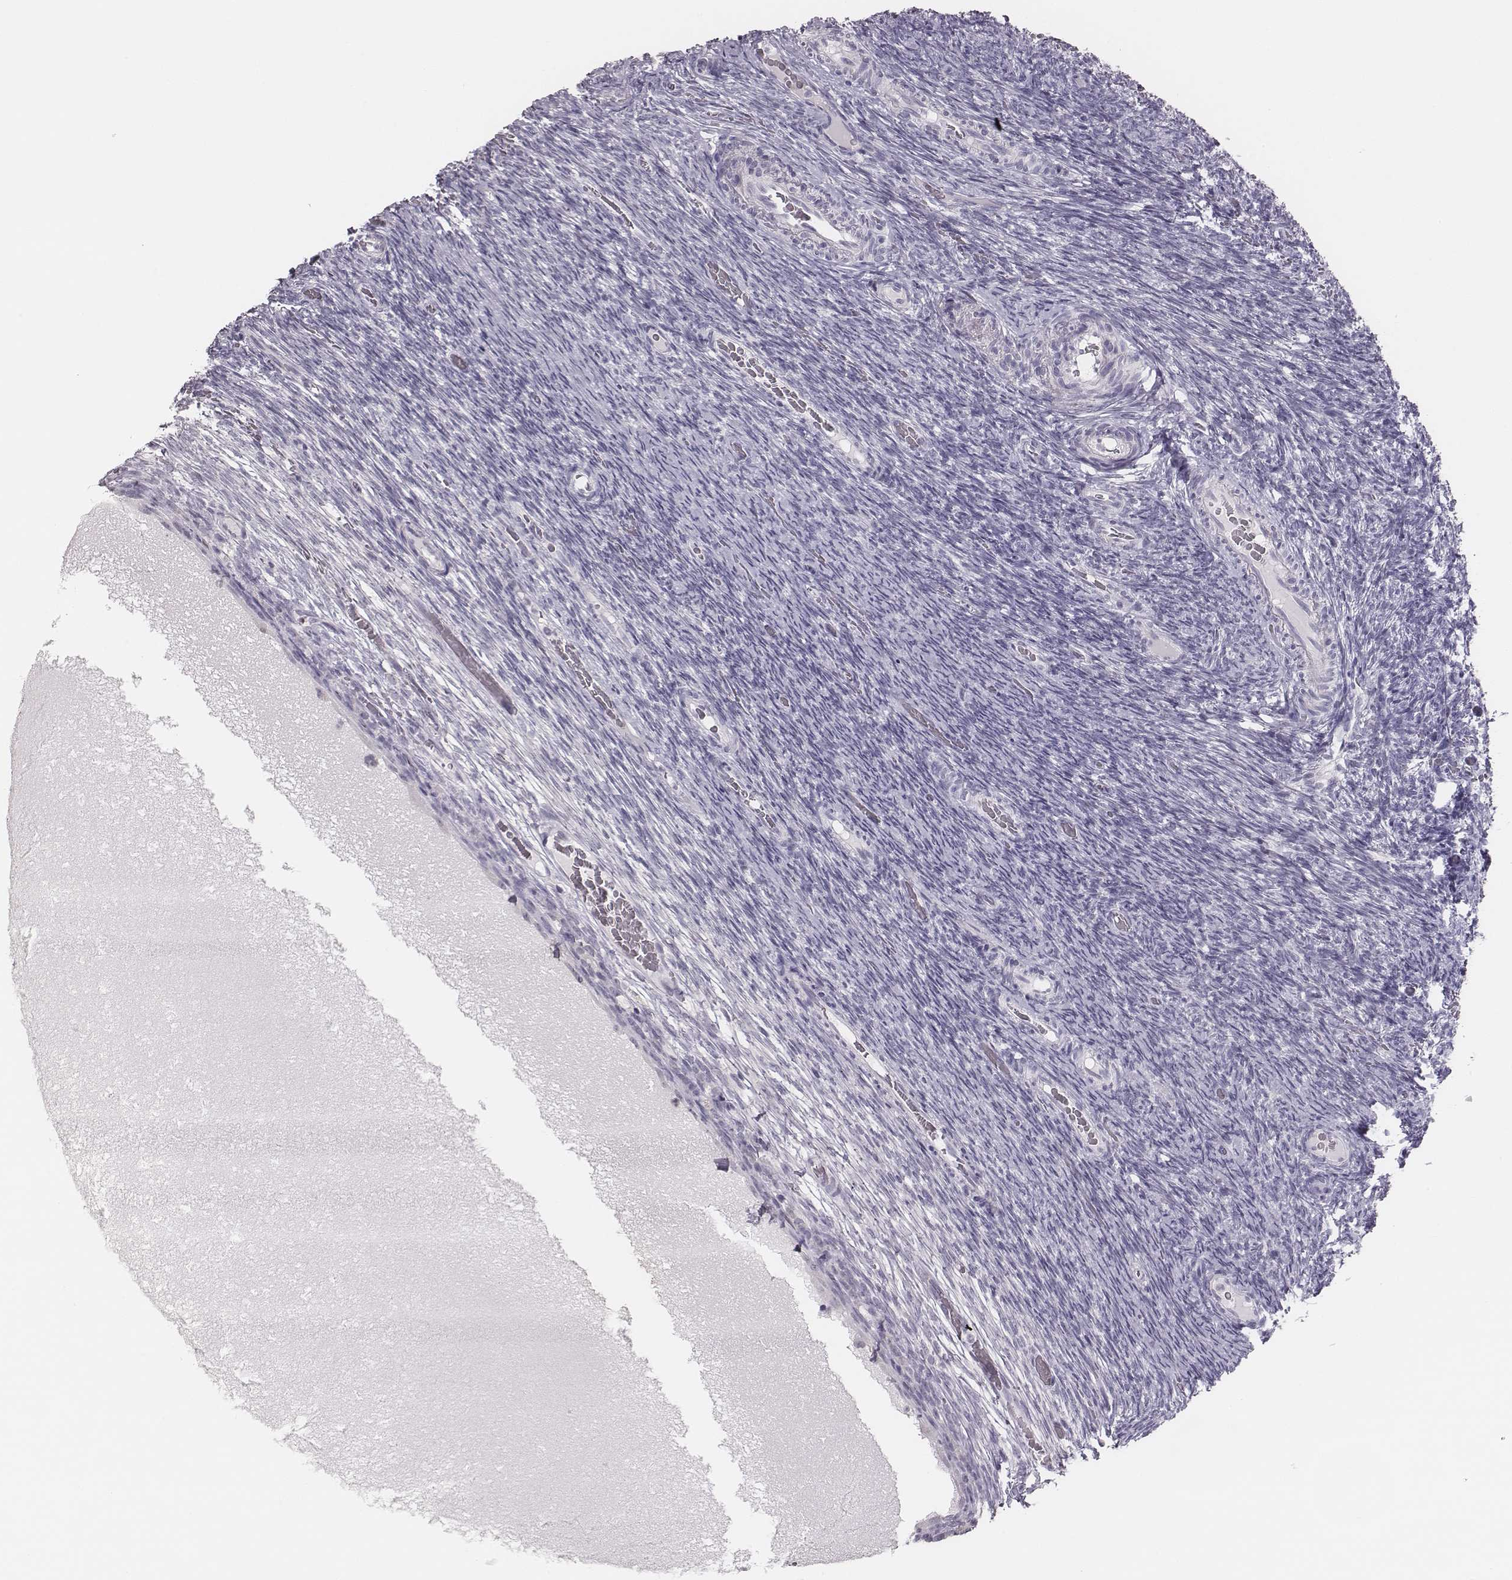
{"staining": {"intensity": "negative", "quantity": "none", "location": "none"}, "tissue": "ovary", "cell_type": "Follicle cells", "image_type": "normal", "snomed": [{"axis": "morphology", "description": "Normal tissue, NOS"}, {"axis": "topography", "description": "Ovary"}], "caption": "DAB immunohistochemical staining of unremarkable ovary displays no significant positivity in follicle cells. (DAB (3,3'-diaminobenzidine) immunohistochemistry (IHC) visualized using brightfield microscopy, high magnification).", "gene": "ADGRF4", "patient": {"sex": "female", "age": 34}}